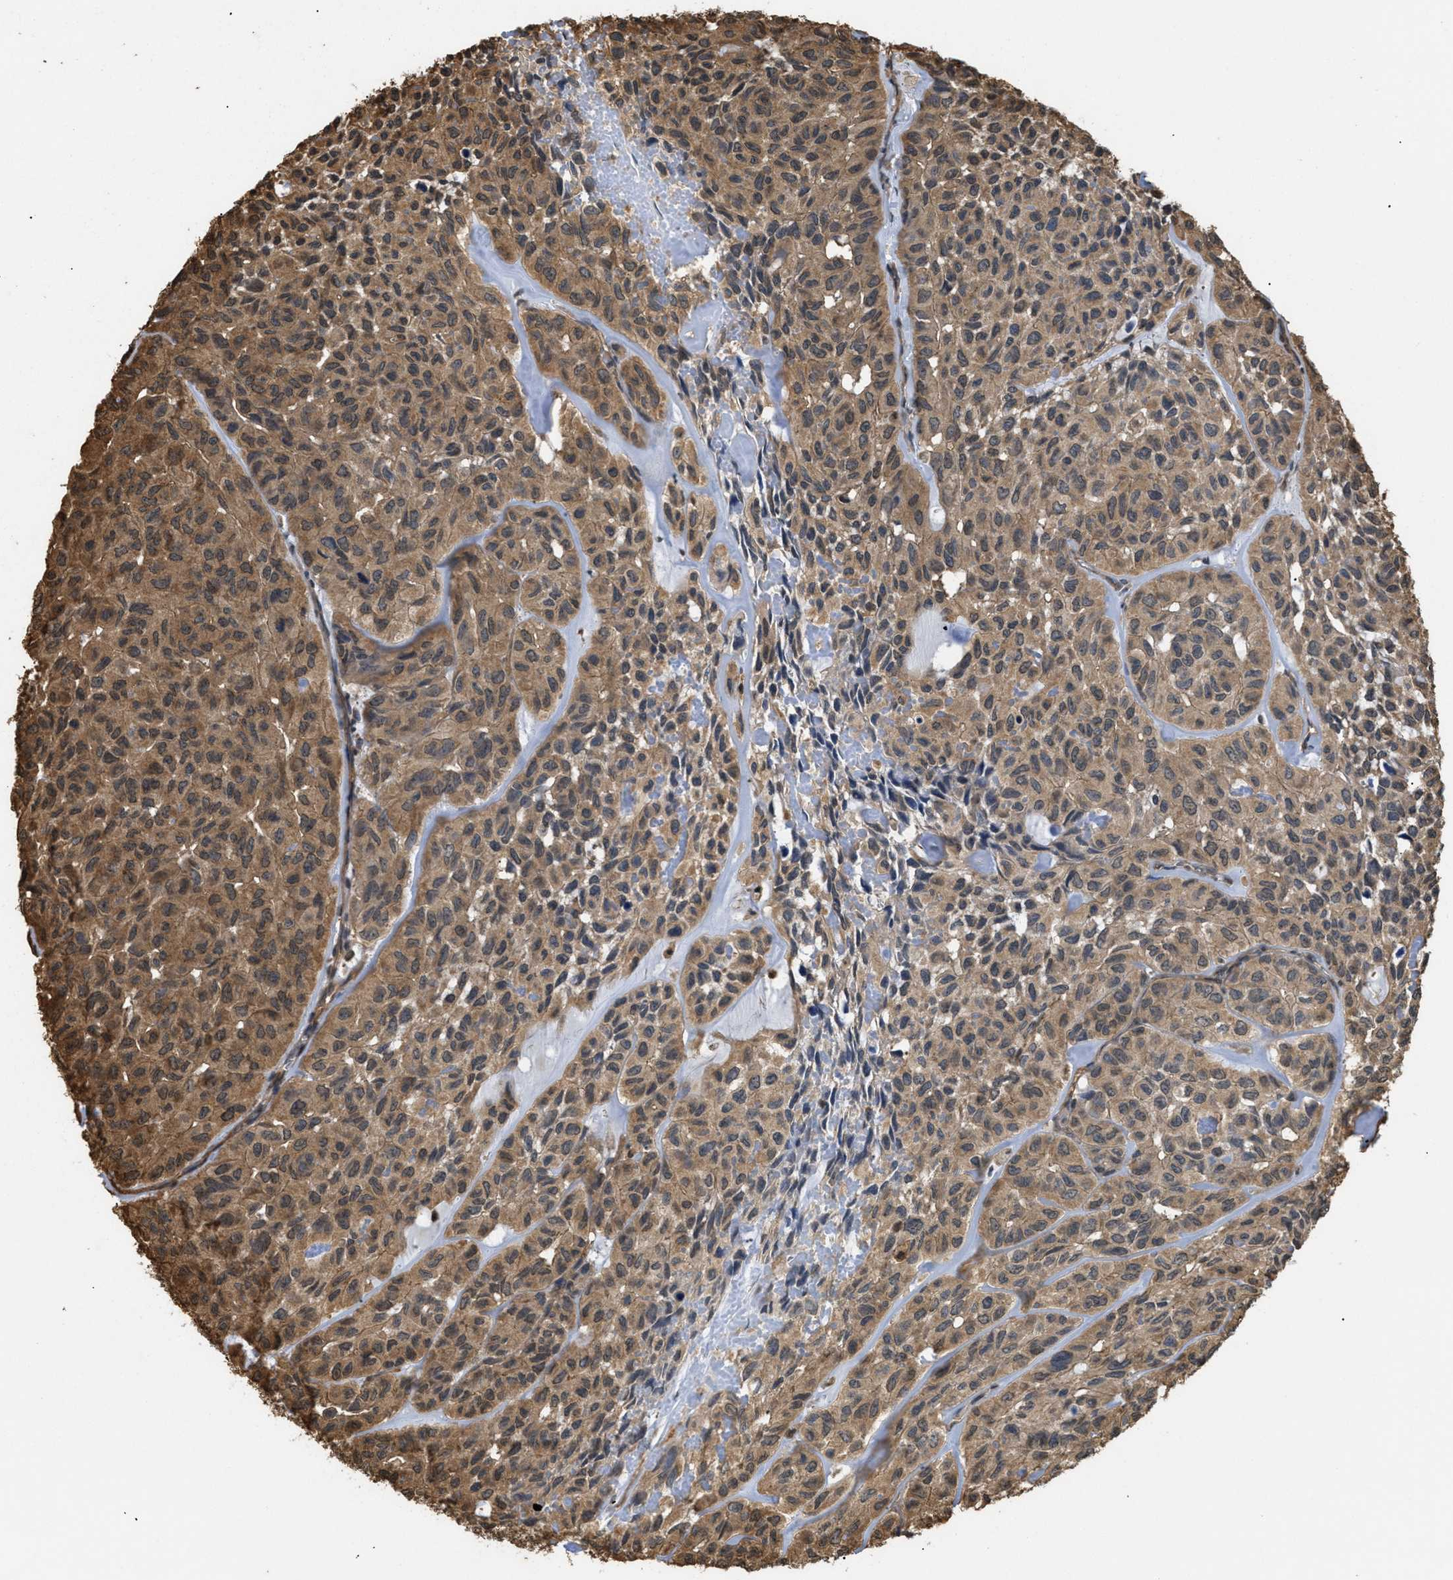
{"staining": {"intensity": "moderate", "quantity": ">75%", "location": "cytoplasmic/membranous"}, "tissue": "head and neck cancer", "cell_type": "Tumor cells", "image_type": "cancer", "snomed": [{"axis": "morphology", "description": "Adenocarcinoma, NOS"}, {"axis": "topography", "description": "Salivary gland, NOS"}, {"axis": "topography", "description": "Head-Neck"}], "caption": "Immunohistochemistry histopathology image of neoplastic tissue: human adenocarcinoma (head and neck) stained using IHC shows medium levels of moderate protein expression localized specifically in the cytoplasmic/membranous of tumor cells, appearing as a cytoplasmic/membranous brown color.", "gene": "CALM1", "patient": {"sex": "female", "age": 76}}